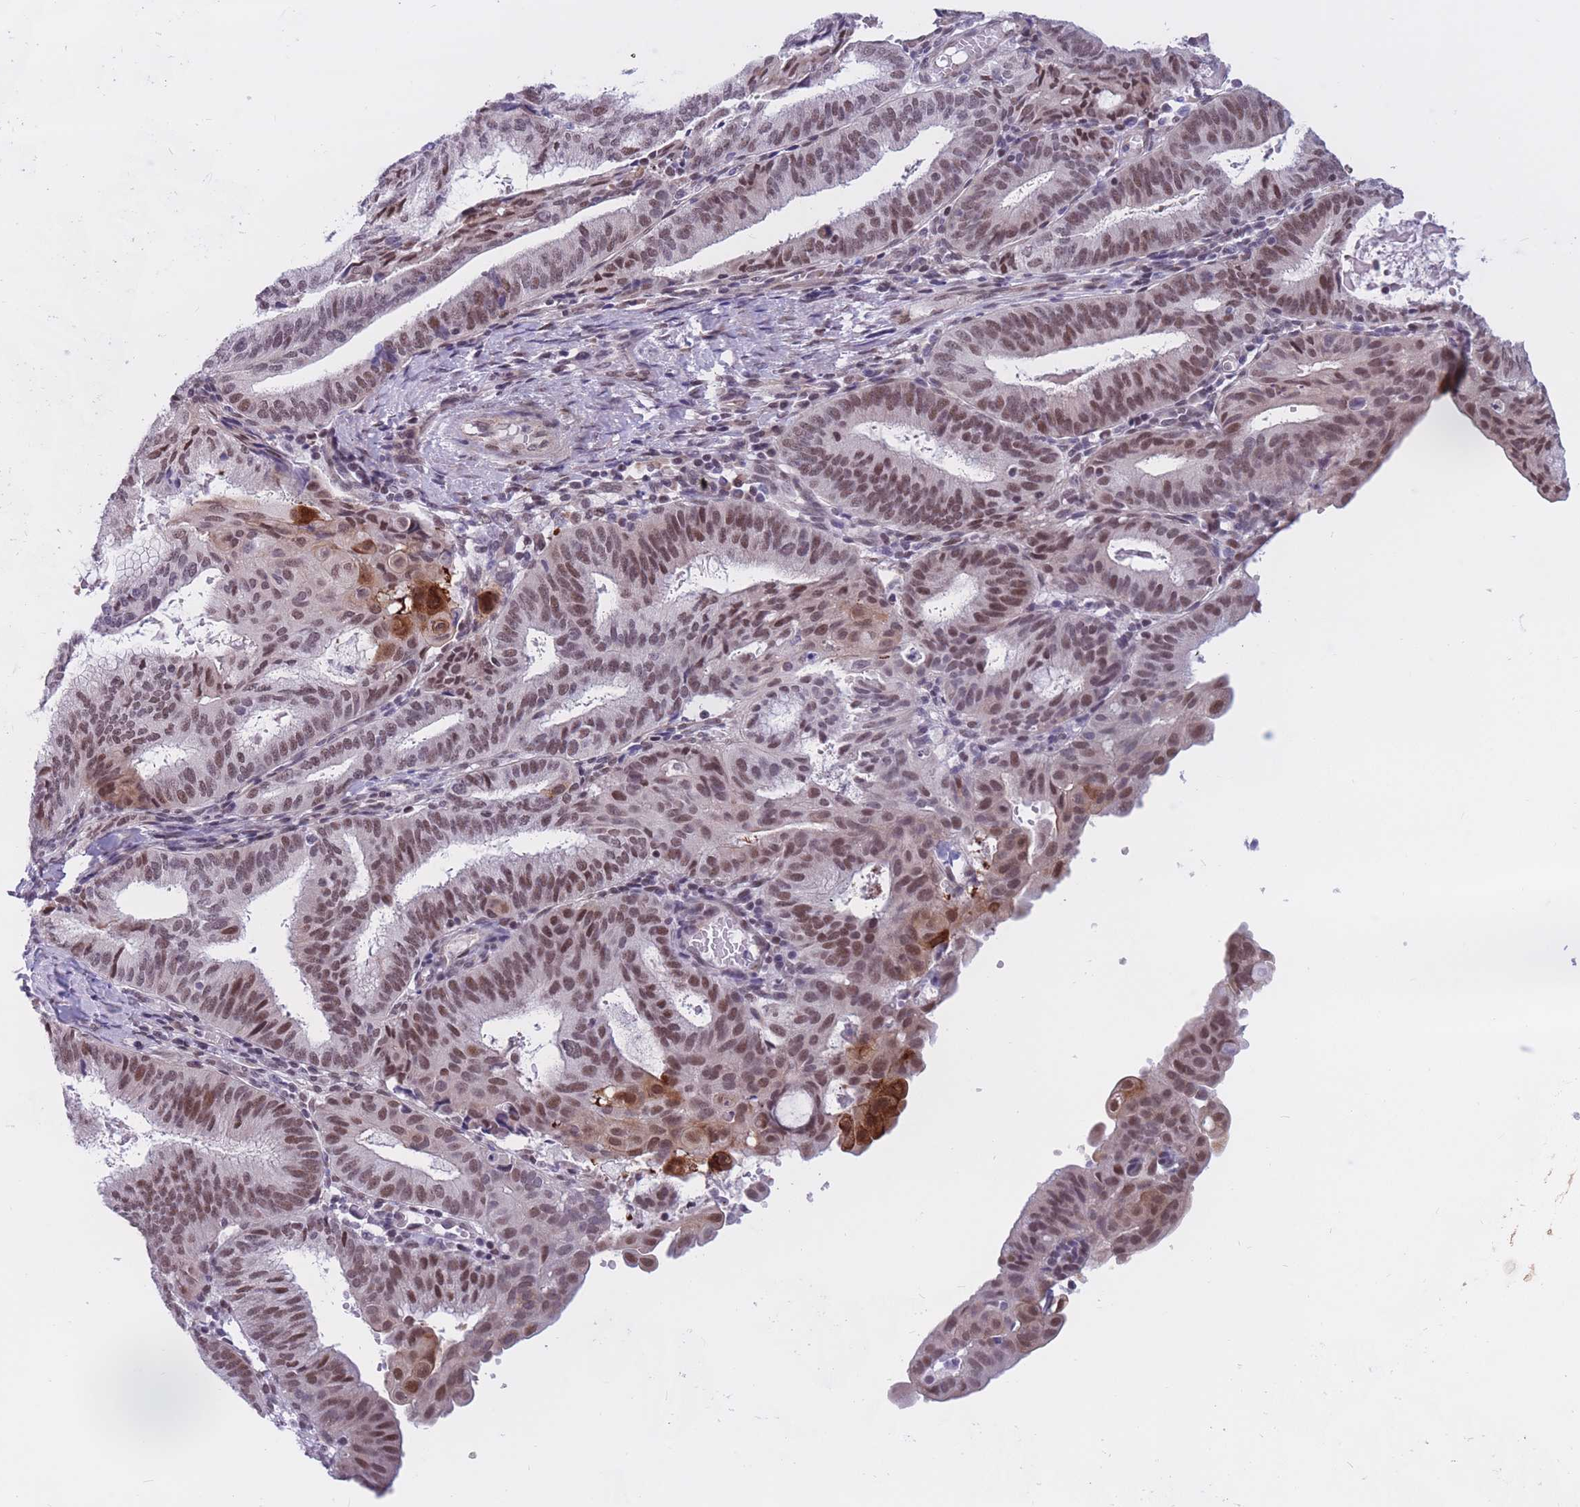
{"staining": {"intensity": "moderate", "quantity": ">75%", "location": "nuclear"}, "tissue": "endometrial cancer", "cell_type": "Tumor cells", "image_type": "cancer", "snomed": [{"axis": "morphology", "description": "Adenocarcinoma, NOS"}, {"axis": "topography", "description": "Endometrium"}], "caption": "Protein expression analysis of endometrial cancer (adenocarcinoma) shows moderate nuclear expression in approximately >75% of tumor cells.", "gene": "BCL9L", "patient": {"sex": "female", "age": 49}}